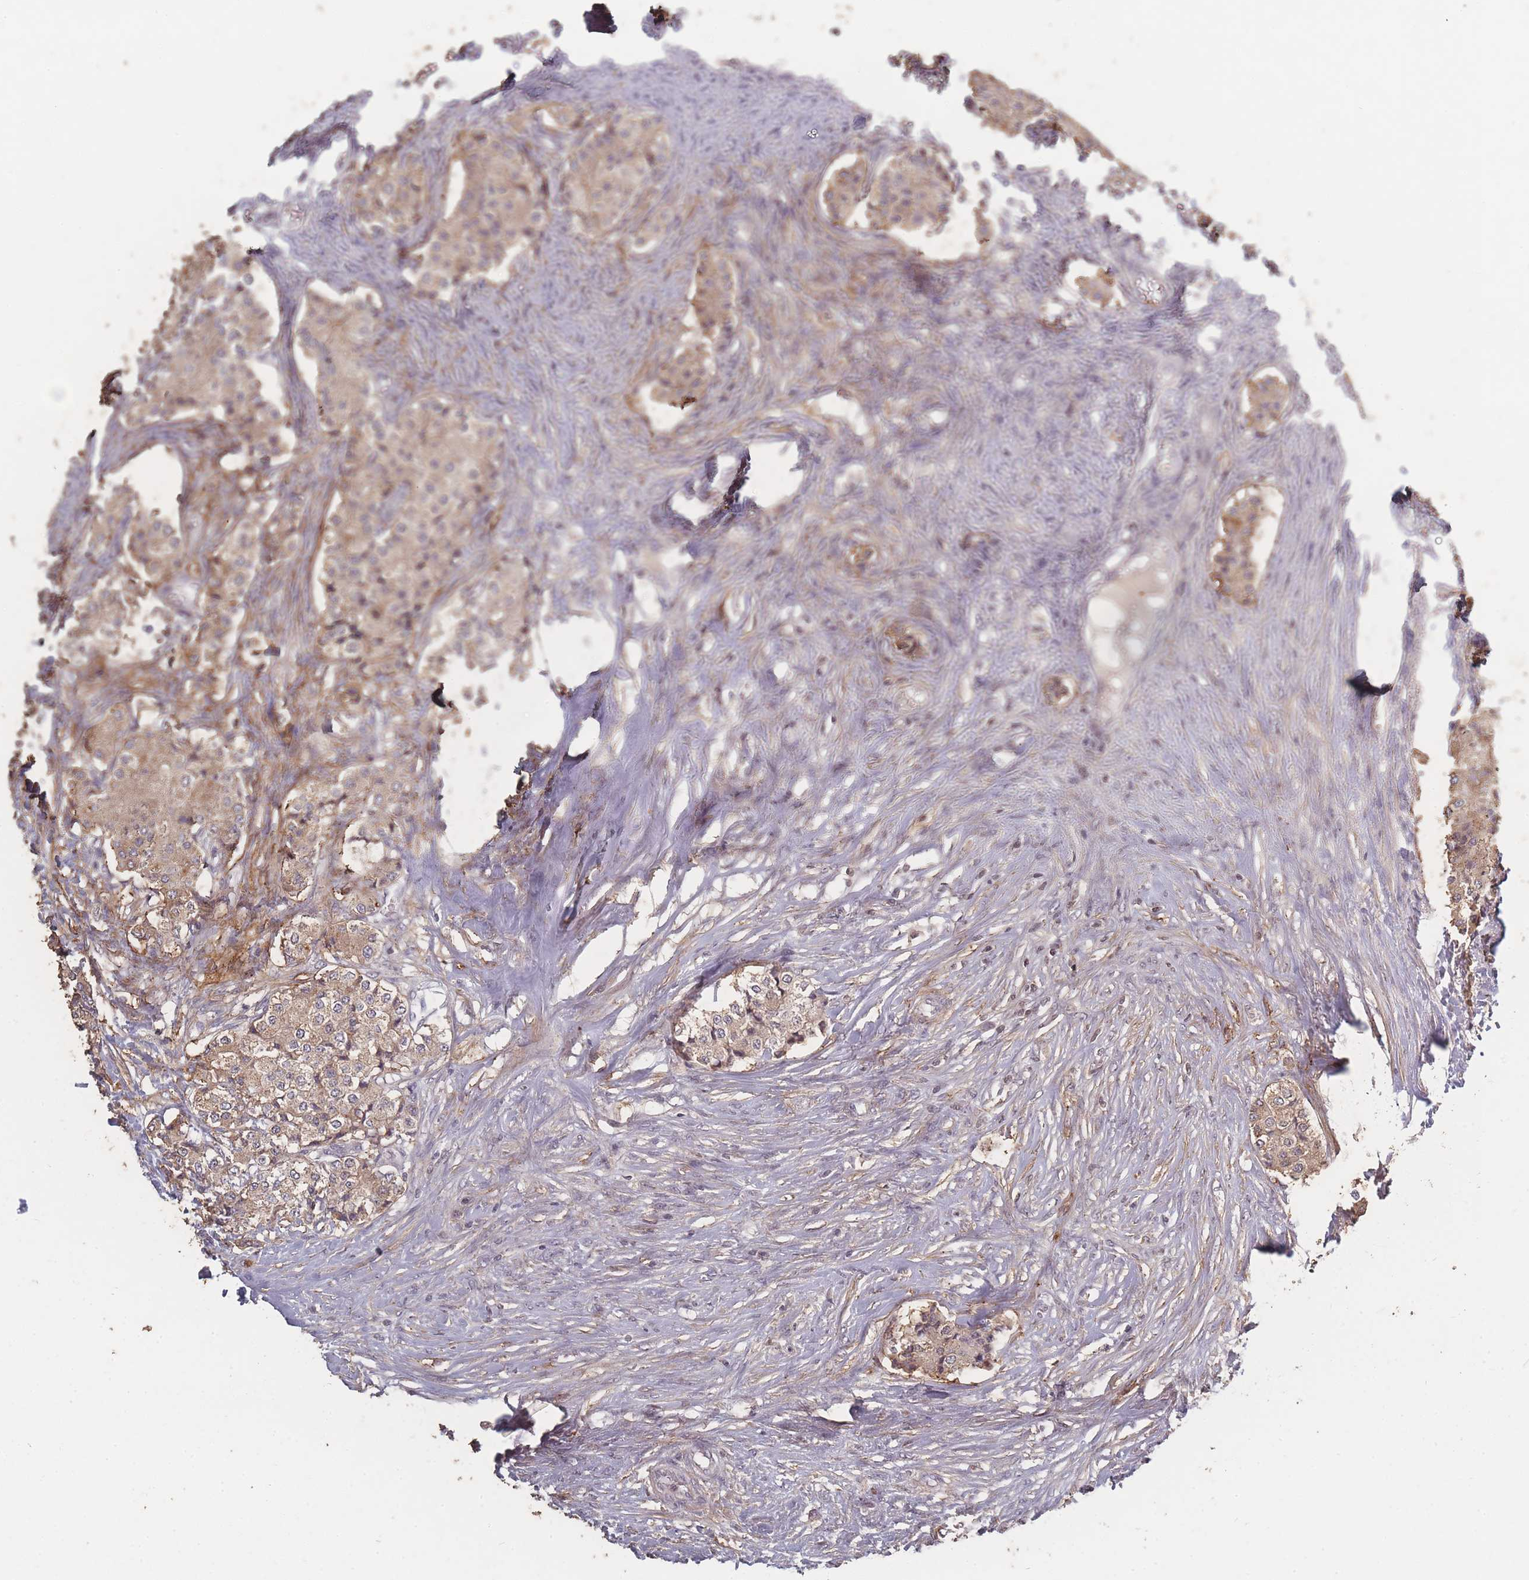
{"staining": {"intensity": "weak", "quantity": "25%-75%", "location": "cytoplasmic/membranous"}, "tissue": "carcinoid", "cell_type": "Tumor cells", "image_type": "cancer", "snomed": [{"axis": "morphology", "description": "Carcinoid, malignant, NOS"}, {"axis": "topography", "description": "Colon"}], "caption": "Immunohistochemistry (IHC) of human carcinoid (malignant) reveals low levels of weak cytoplasmic/membranous staining in approximately 25%-75% of tumor cells.", "gene": "BST1", "patient": {"sex": "female", "age": 52}}